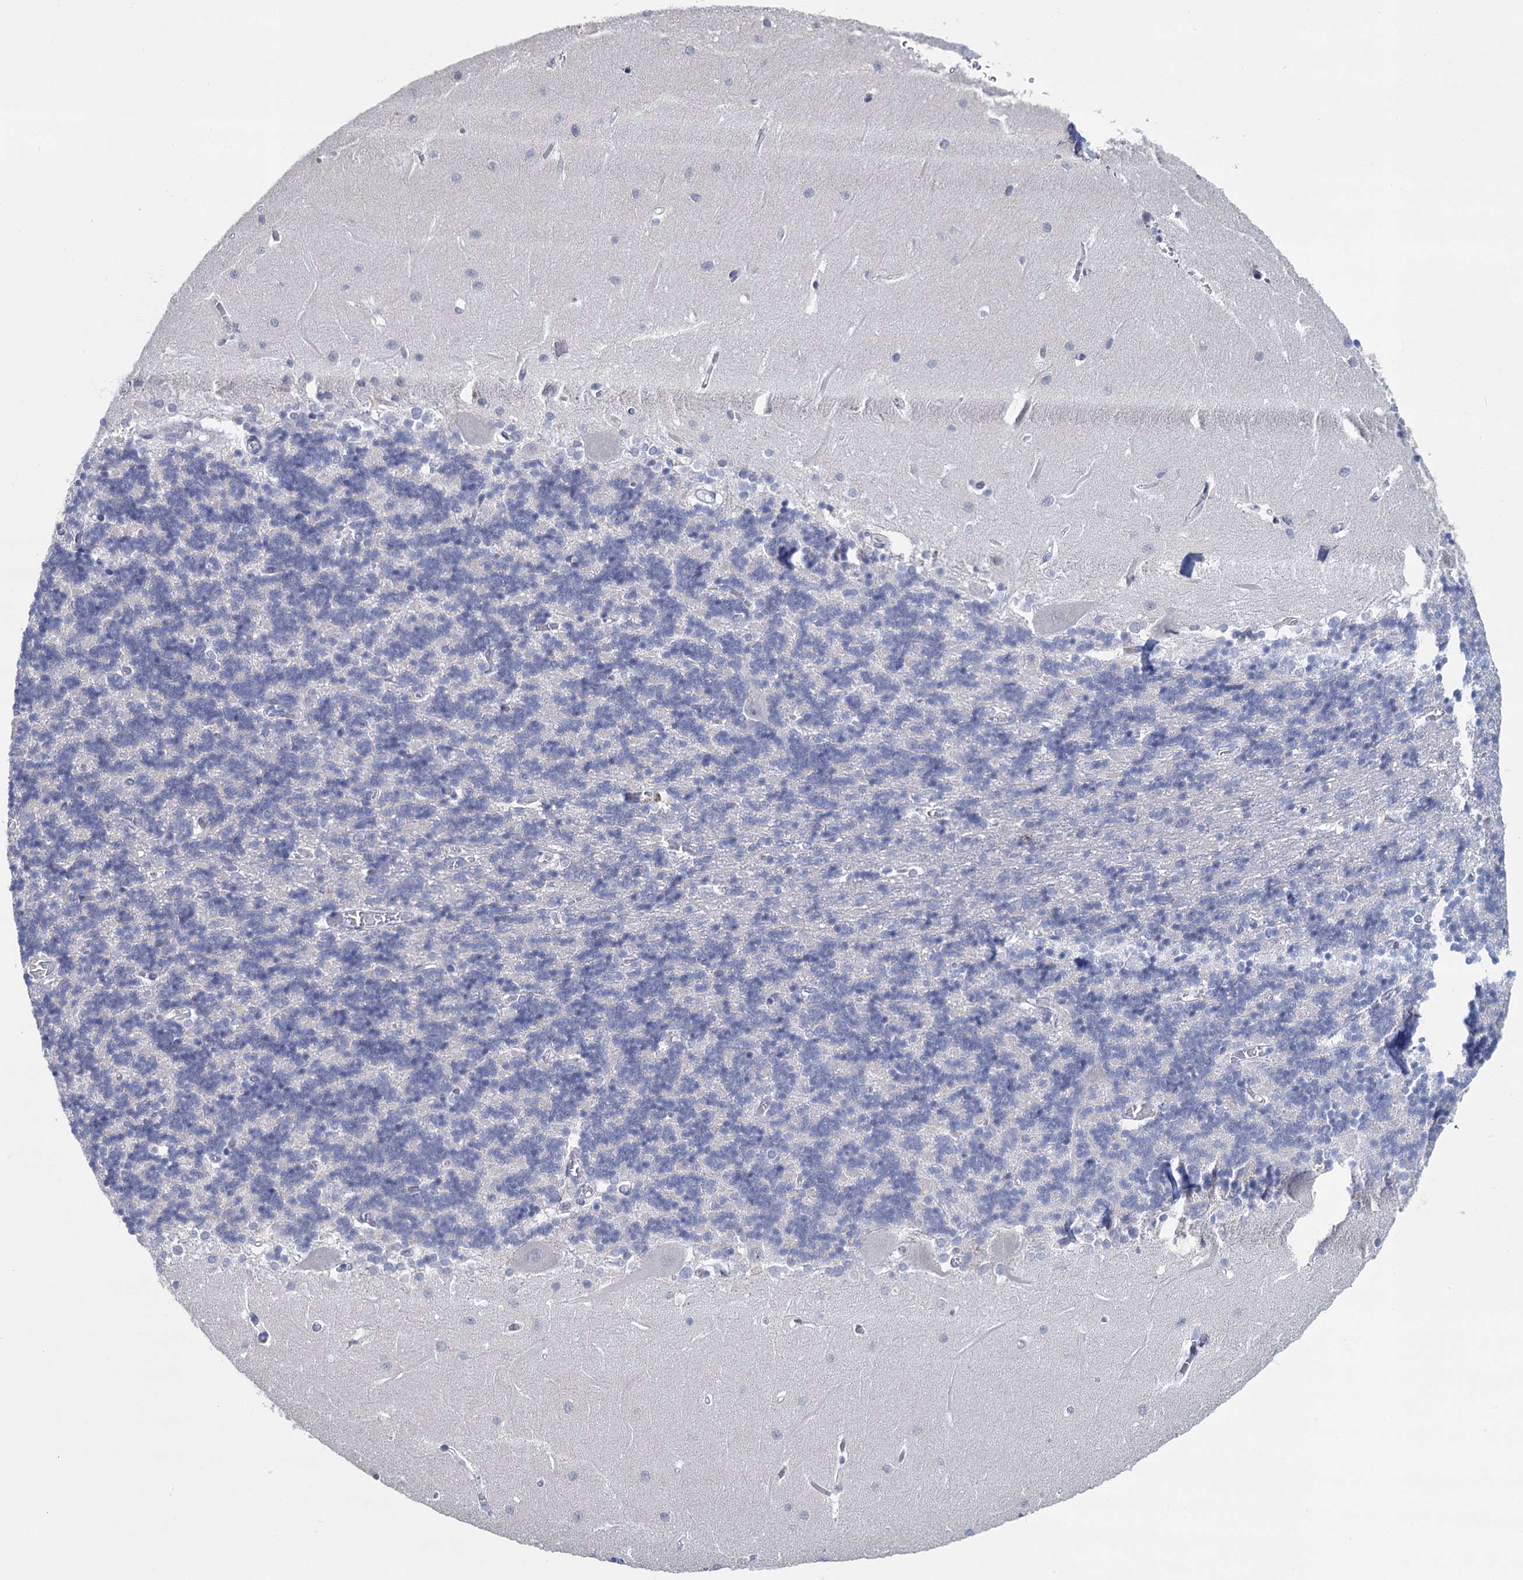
{"staining": {"intensity": "negative", "quantity": "none", "location": "none"}, "tissue": "cerebellum", "cell_type": "Cells in granular layer", "image_type": "normal", "snomed": [{"axis": "morphology", "description": "Normal tissue, NOS"}, {"axis": "topography", "description": "Cerebellum"}], "caption": "The immunohistochemistry (IHC) image has no significant staining in cells in granular layer of cerebellum. (DAB immunohistochemistry with hematoxylin counter stain).", "gene": "SFN", "patient": {"sex": "male", "age": 37}}